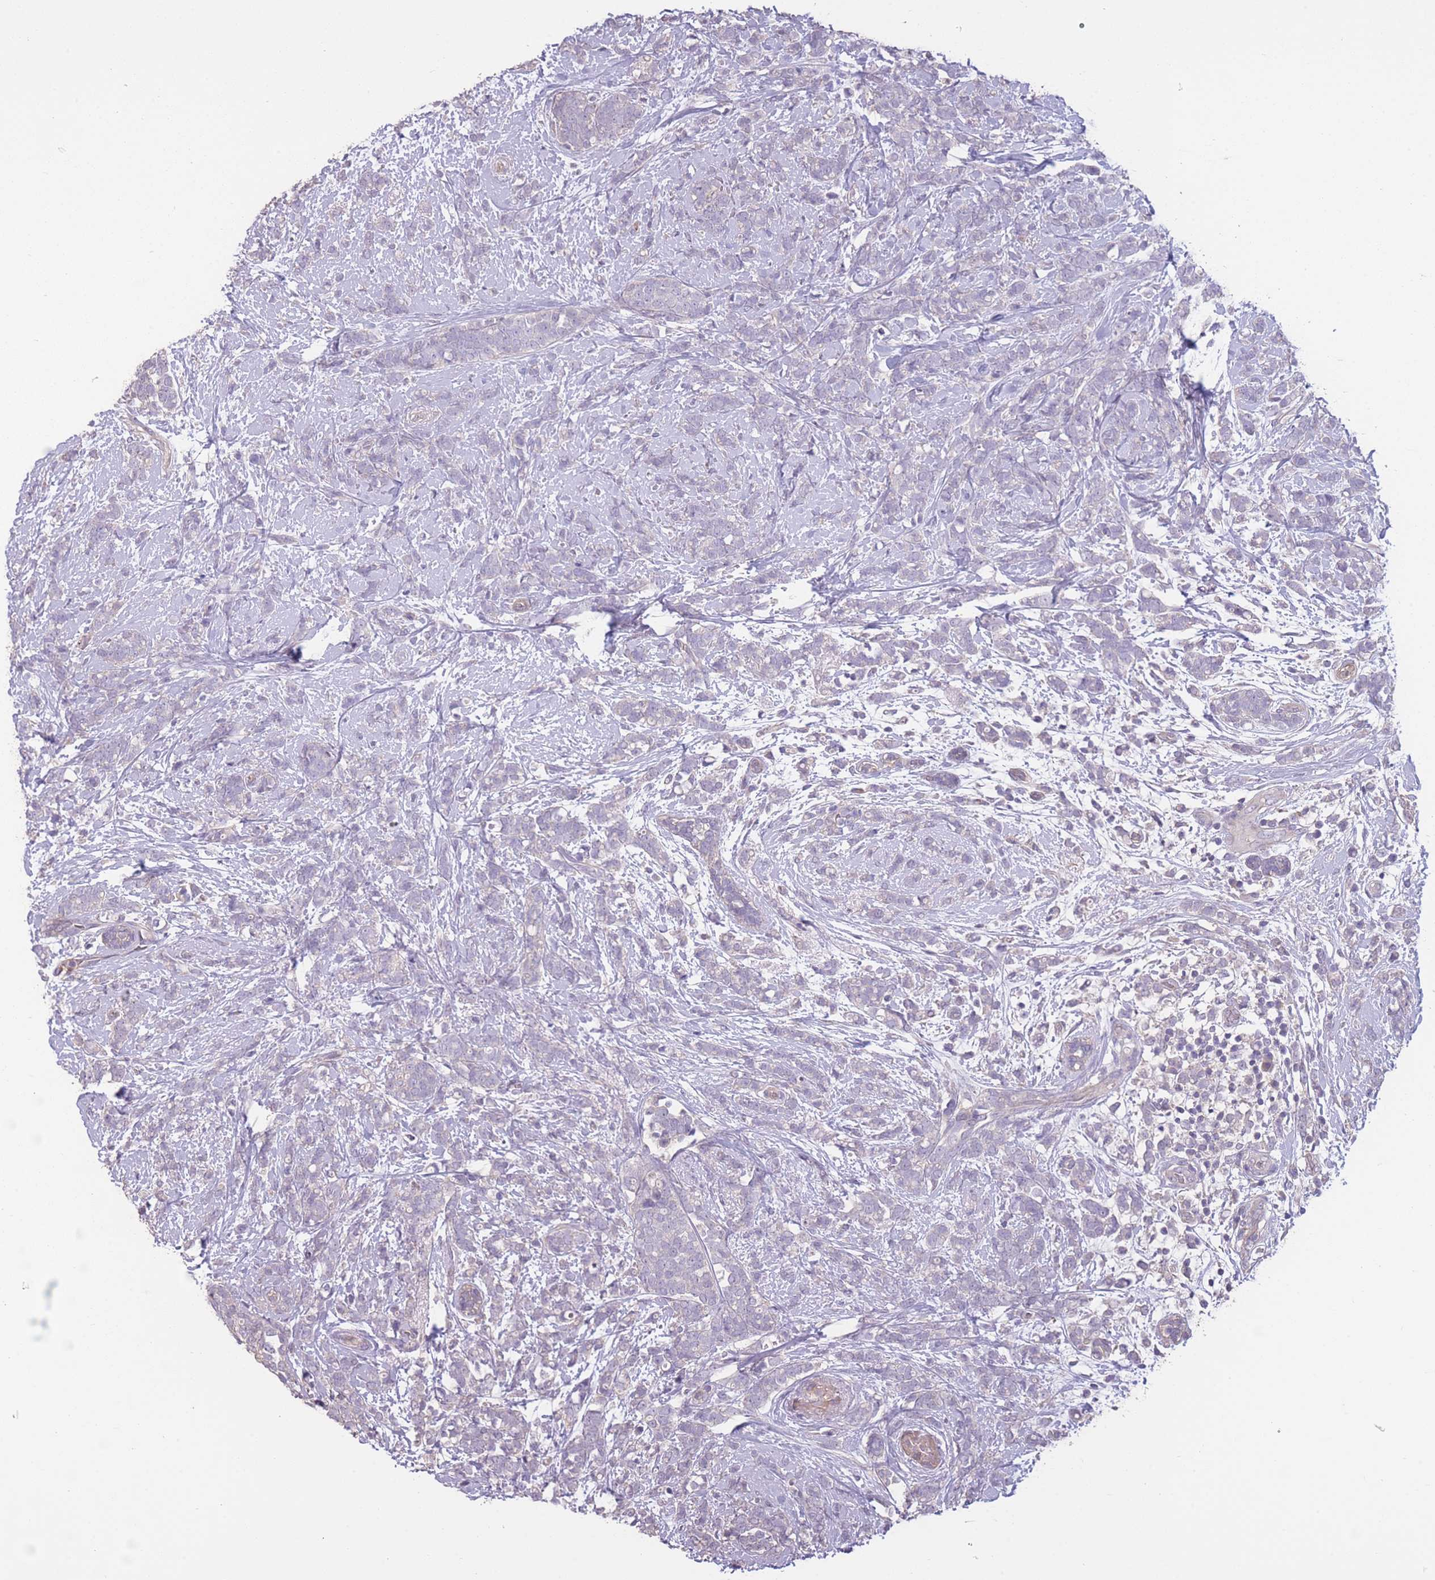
{"staining": {"intensity": "negative", "quantity": "none", "location": "none"}, "tissue": "breast cancer", "cell_type": "Tumor cells", "image_type": "cancer", "snomed": [{"axis": "morphology", "description": "Lobular carcinoma"}, {"axis": "topography", "description": "Breast"}], "caption": "DAB (3,3'-diaminobenzidine) immunohistochemical staining of human breast cancer reveals no significant staining in tumor cells.", "gene": "RSPH10B", "patient": {"sex": "female", "age": 58}}